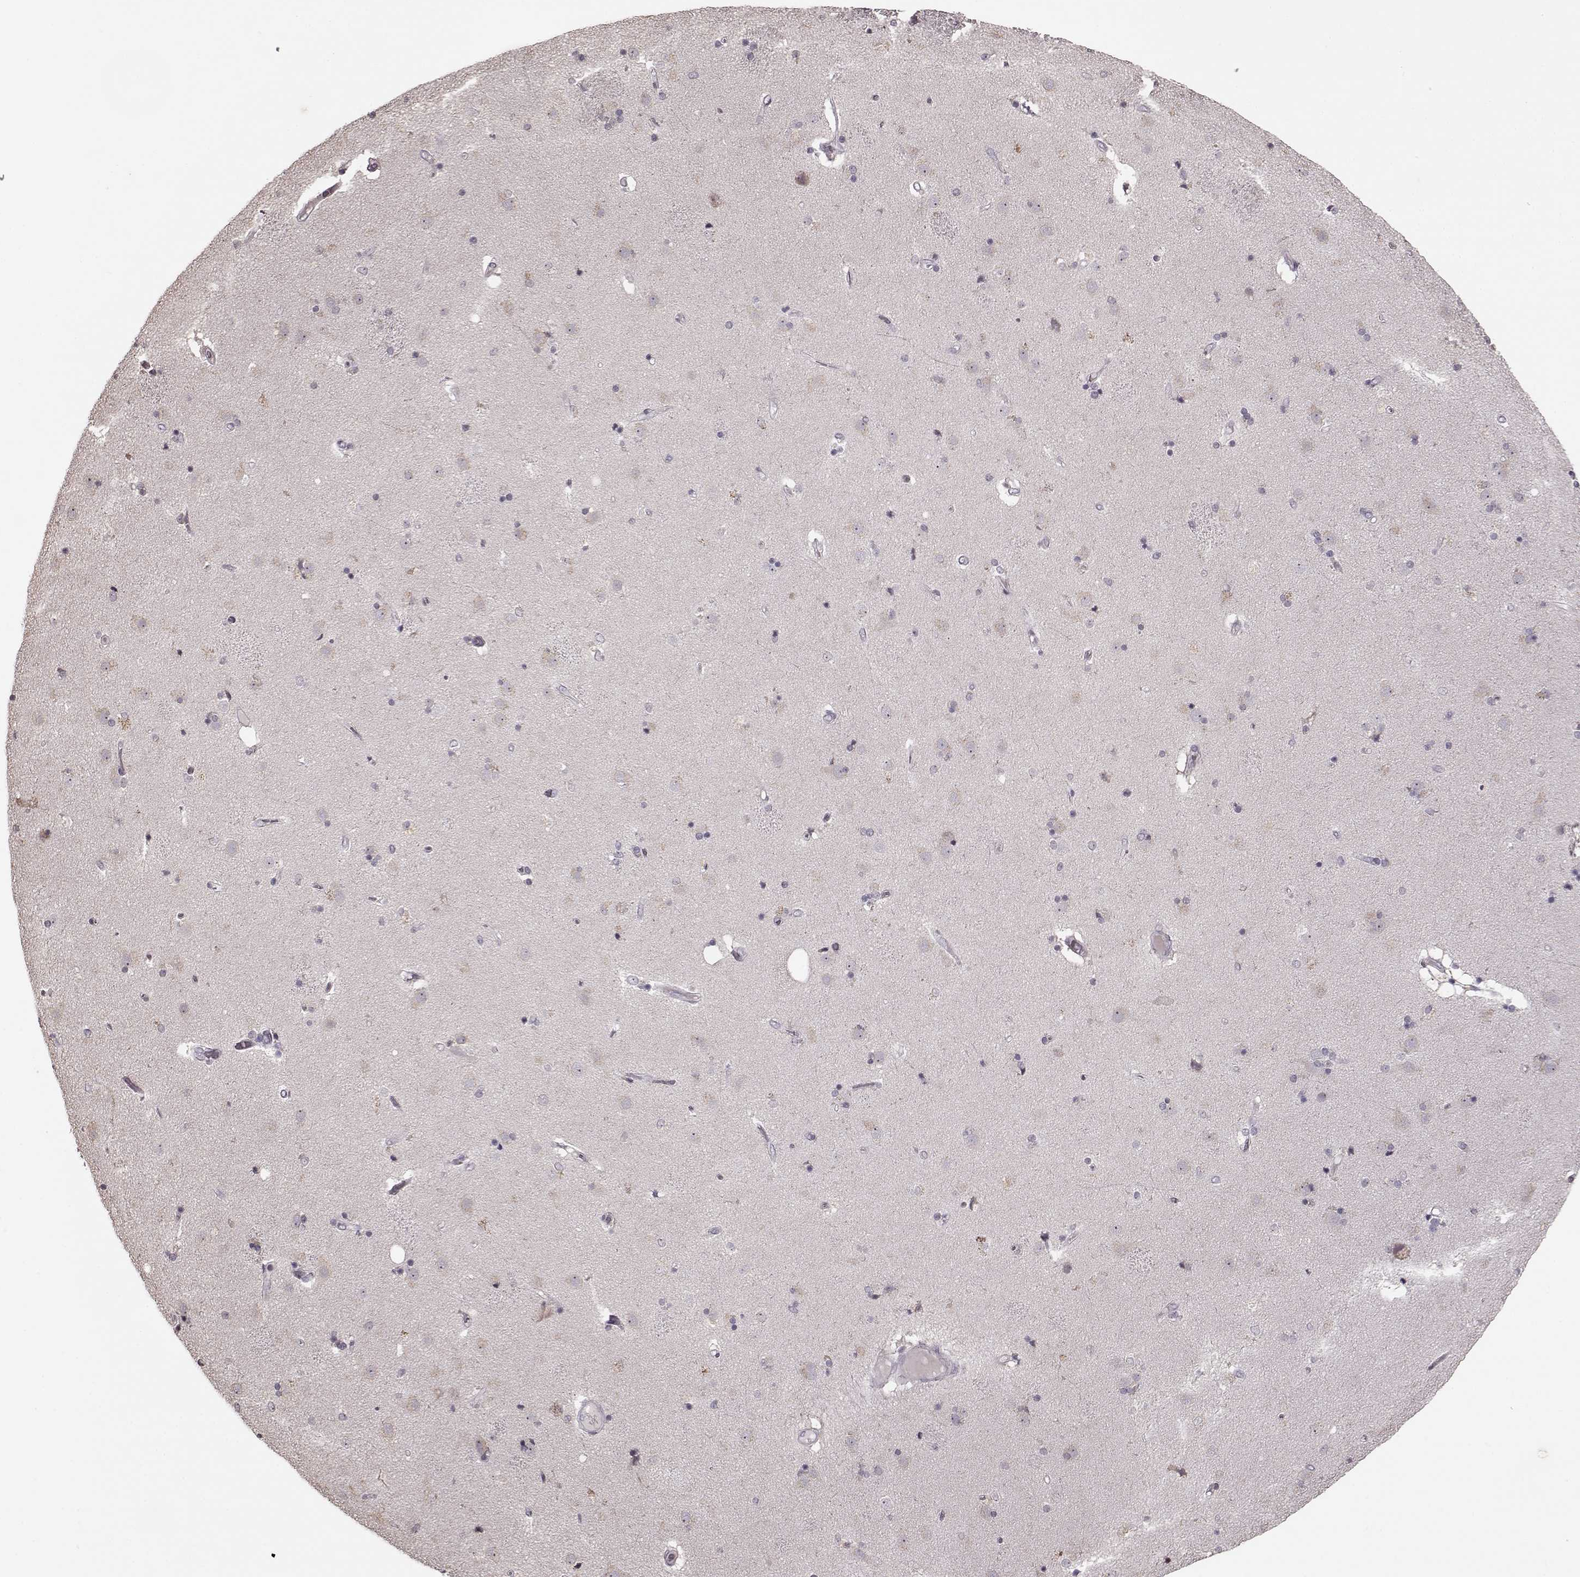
{"staining": {"intensity": "negative", "quantity": "none", "location": "none"}, "tissue": "caudate", "cell_type": "Glial cells", "image_type": "normal", "snomed": [{"axis": "morphology", "description": "Normal tissue, NOS"}, {"axis": "topography", "description": "Lateral ventricle wall"}], "caption": "Protein analysis of unremarkable caudate displays no significant positivity in glial cells.", "gene": "FSHB", "patient": {"sex": "female", "age": 71}}